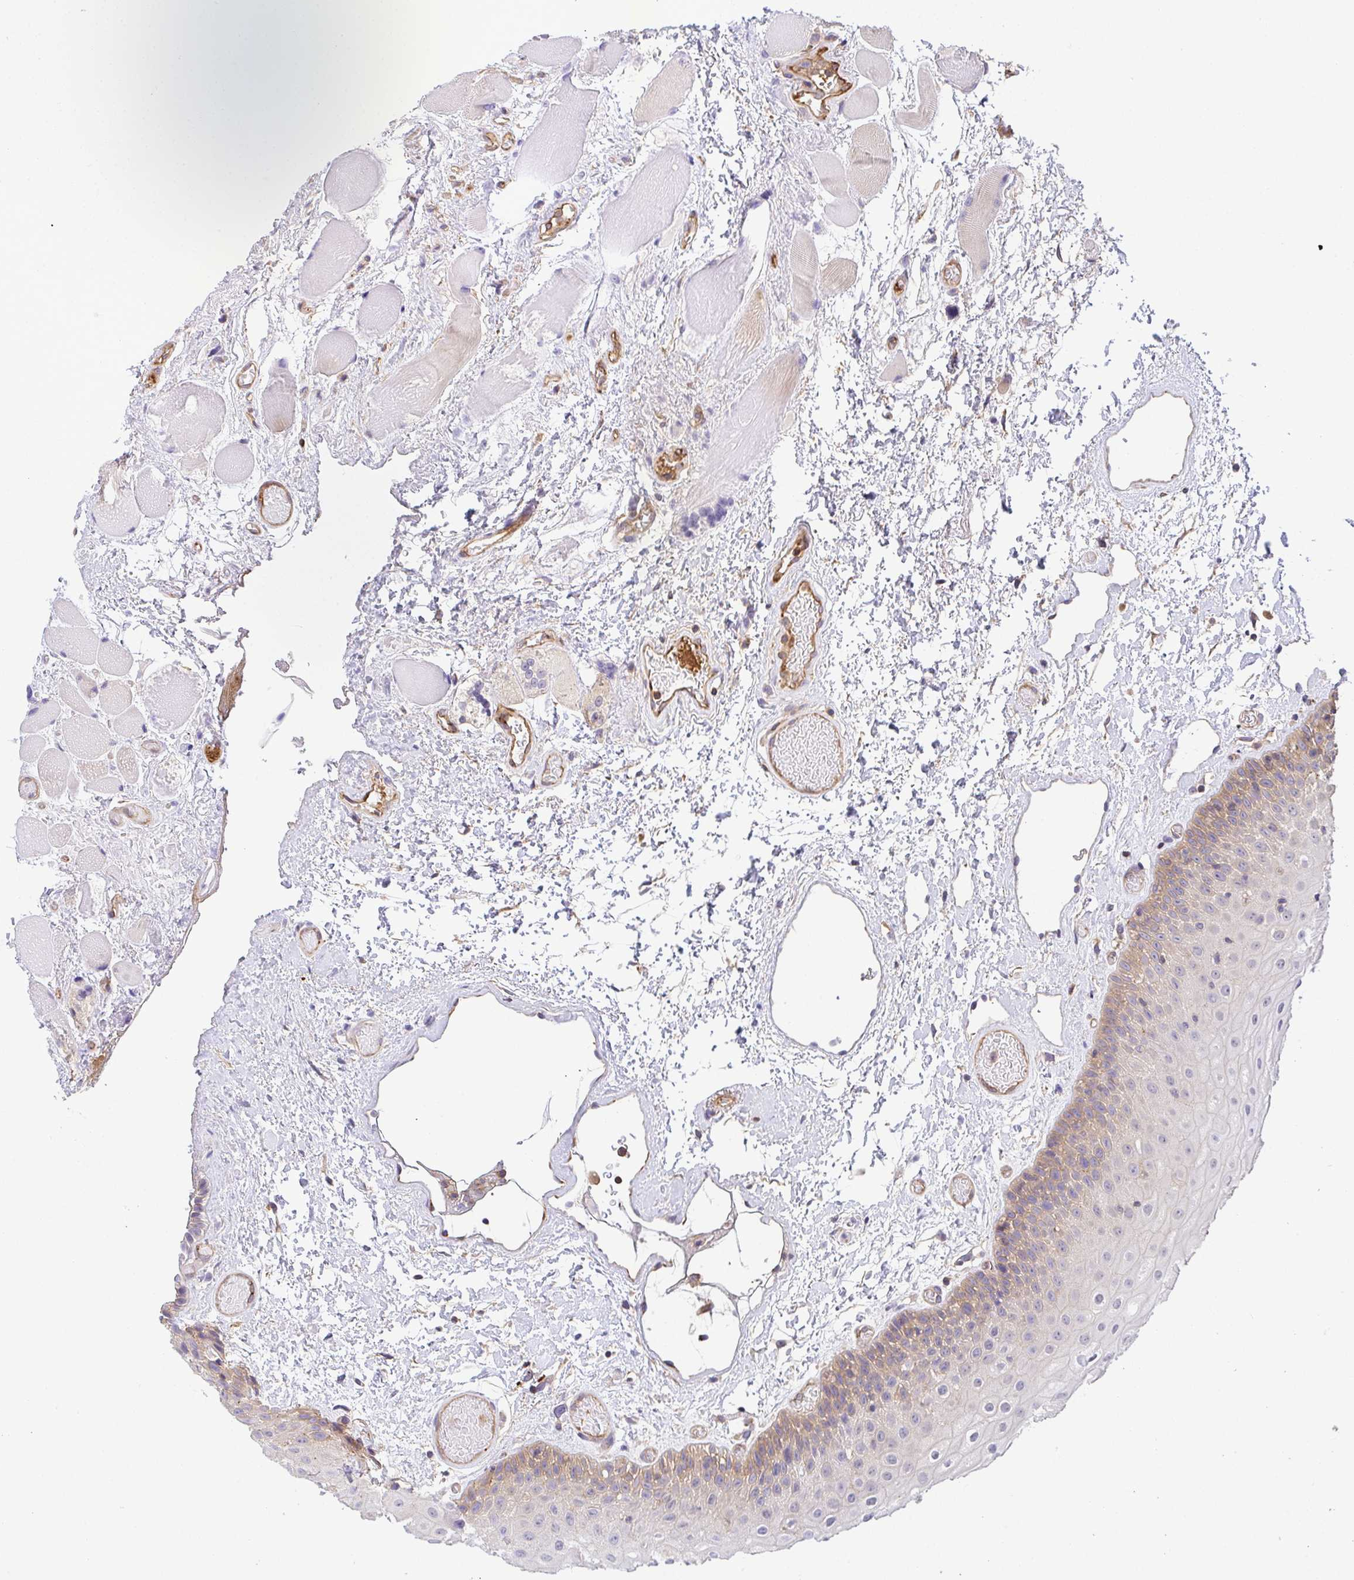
{"staining": {"intensity": "weak", "quantity": "25%-75%", "location": "cytoplasmic/membranous"}, "tissue": "oral mucosa", "cell_type": "Squamous epithelial cells", "image_type": "normal", "snomed": [{"axis": "morphology", "description": "Normal tissue, NOS"}, {"axis": "topography", "description": "Oral tissue"}], "caption": "IHC micrograph of normal human oral mucosa stained for a protein (brown), which demonstrates low levels of weak cytoplasmic/membranous staining in about 25%-75% of squamous epithelial cells.", "gene": "TMEM229A", "patient": {"sex": "female", "age": 82}}